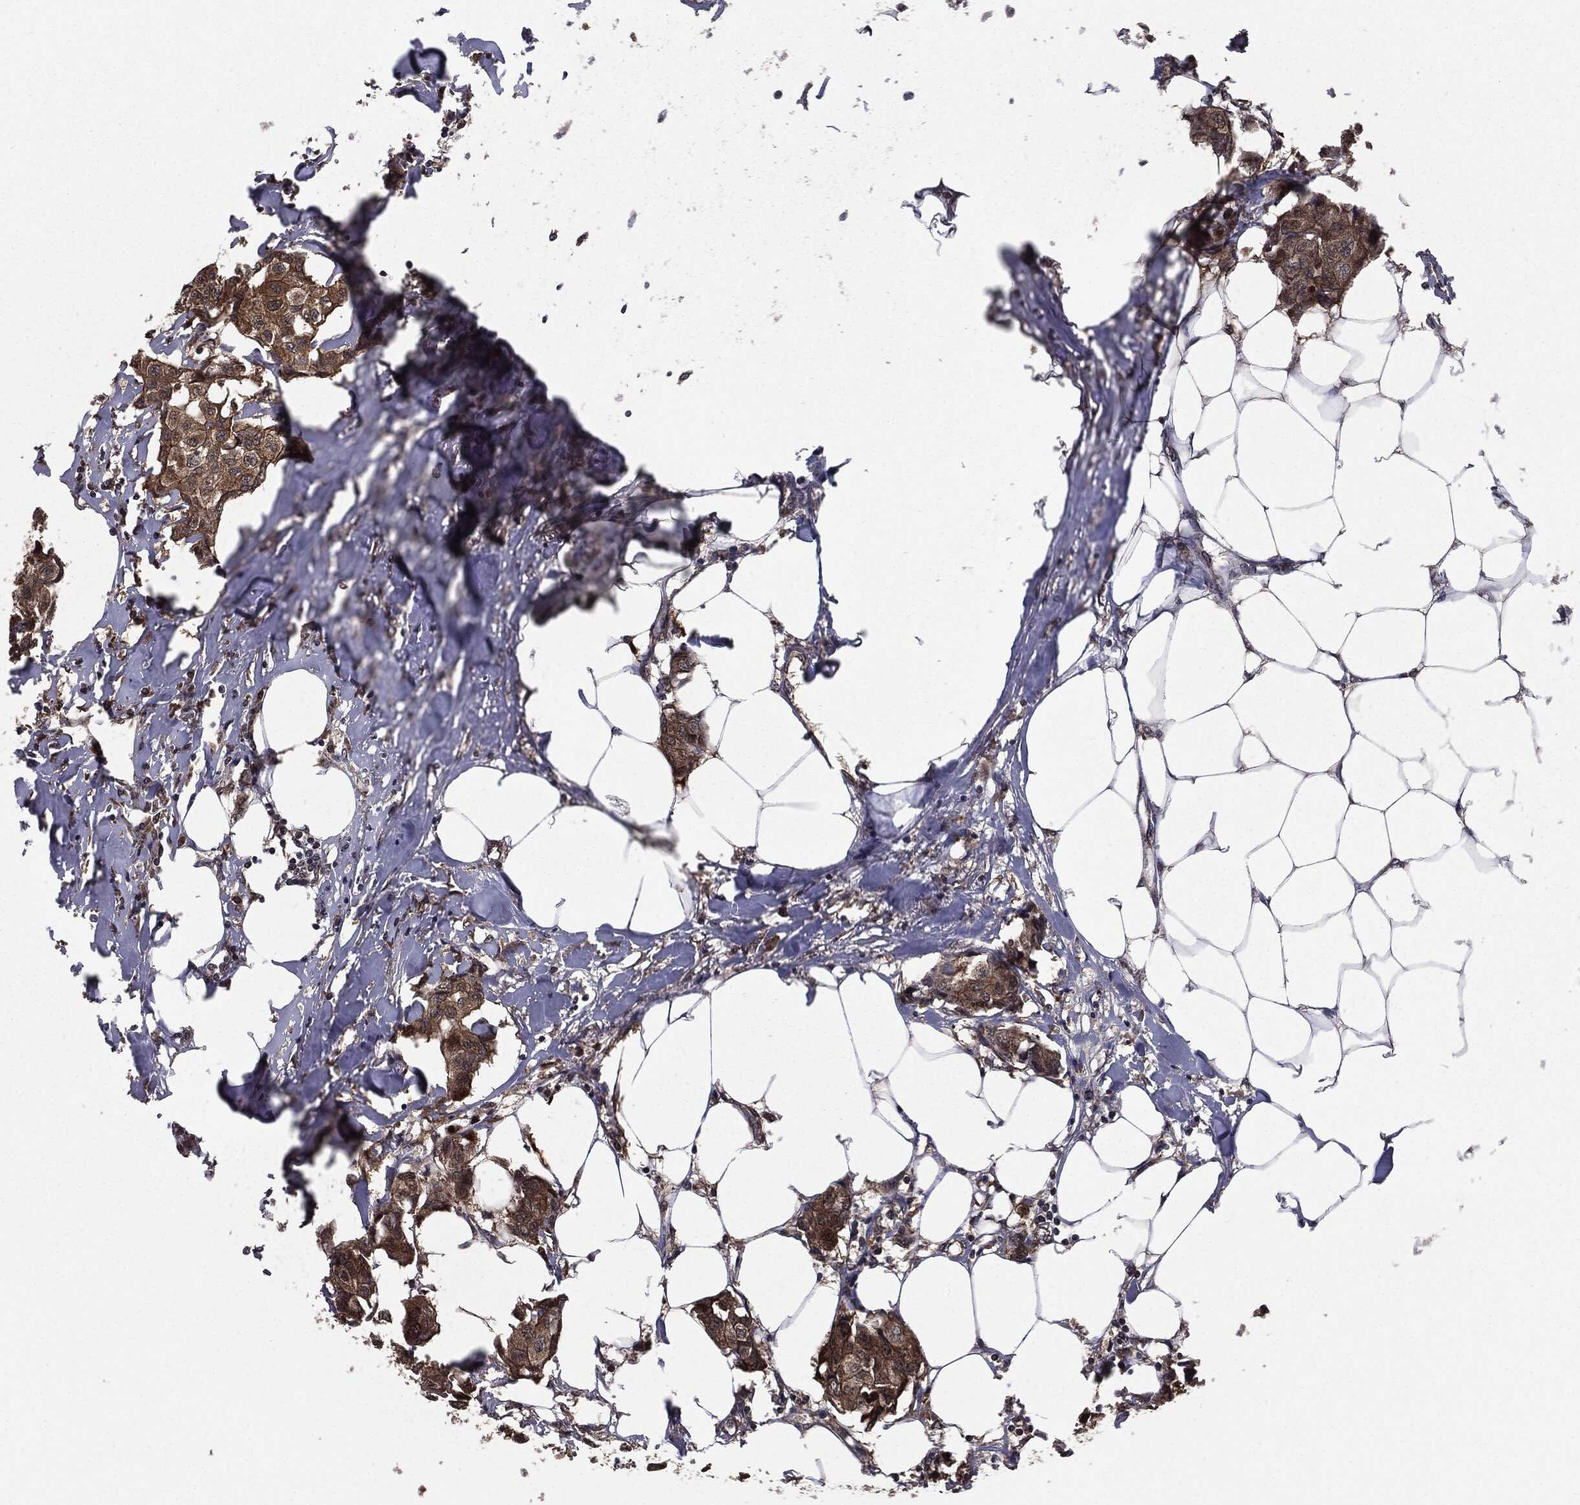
{"staining": {"intensity": "moderate", "quantity": ">75%", "location": "cytoplasmic/membranous"}, "tissue": "breast cancer", "cell_type": "Tumor cells", "image_type": "cancer", "snomed": [{"axis": "morphology", "description": "Duct carcinoma"}, {"axis": "topography", "description": "Breast"}], "caption": "A brown stain highlights moderate cytoplasmic/membranous positivity of a protein in breast cancer (infiltrating ductal carcinoma) tumor cells.", "gene": "PTPA", "patient": {"sex": "female", "age": 80}}